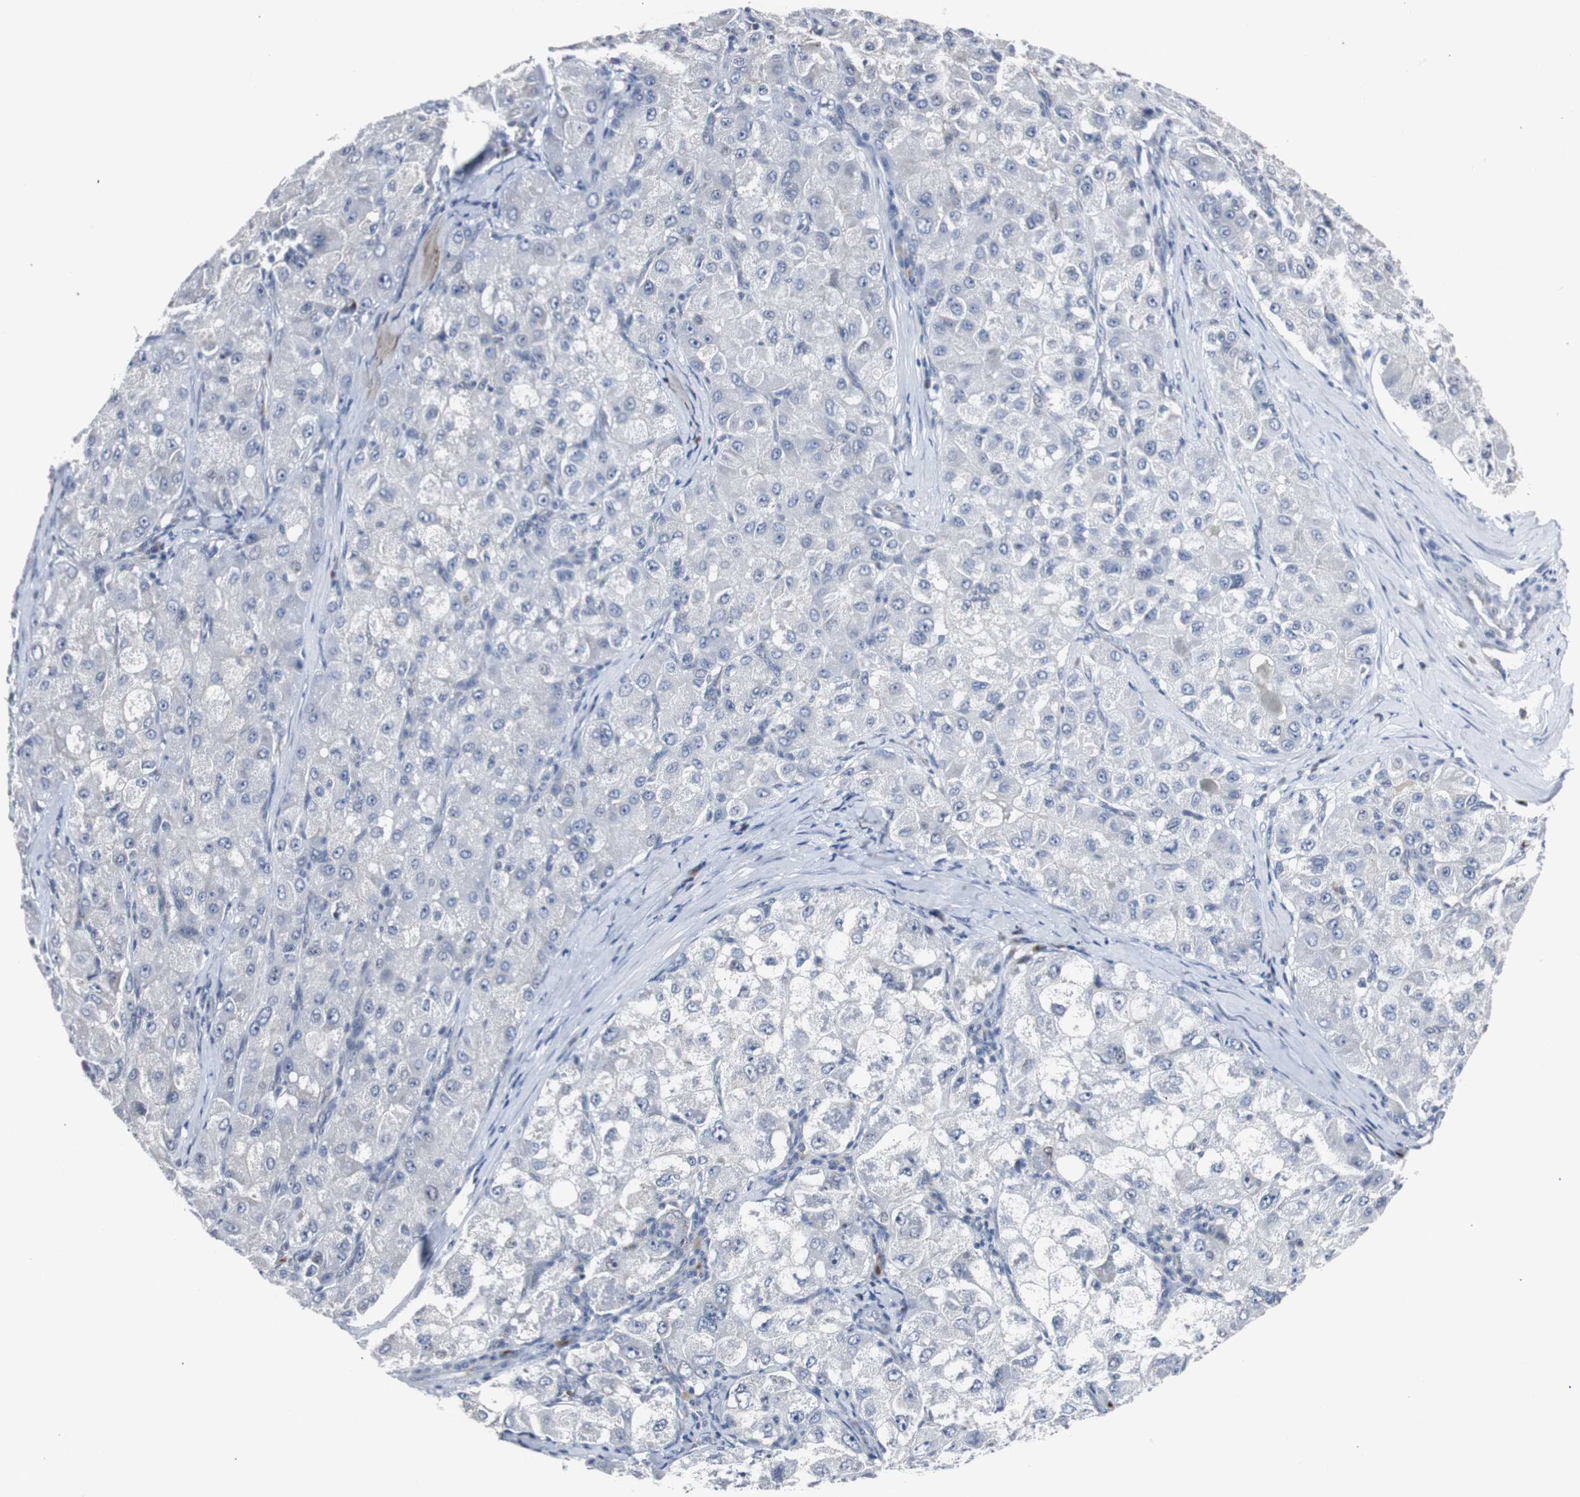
{"staining": {"intensity": "negative", "quantity": "none", "location": "none"}, "tissue": "liver cancer", "cell_type": "Tumor cells", "image_type": "cancer", "snomed": [{"axis": "morphology", "description": "Carcinoma, Hepatocellular, NOS"}, {"axis": "topography", "description": "Liver"}], "caption": "Photomicrograph shows no significant protein expression in tumor cells of liver cancer.", "gene": "SOX30", "patient": {"sex": "male", "age": 80}}